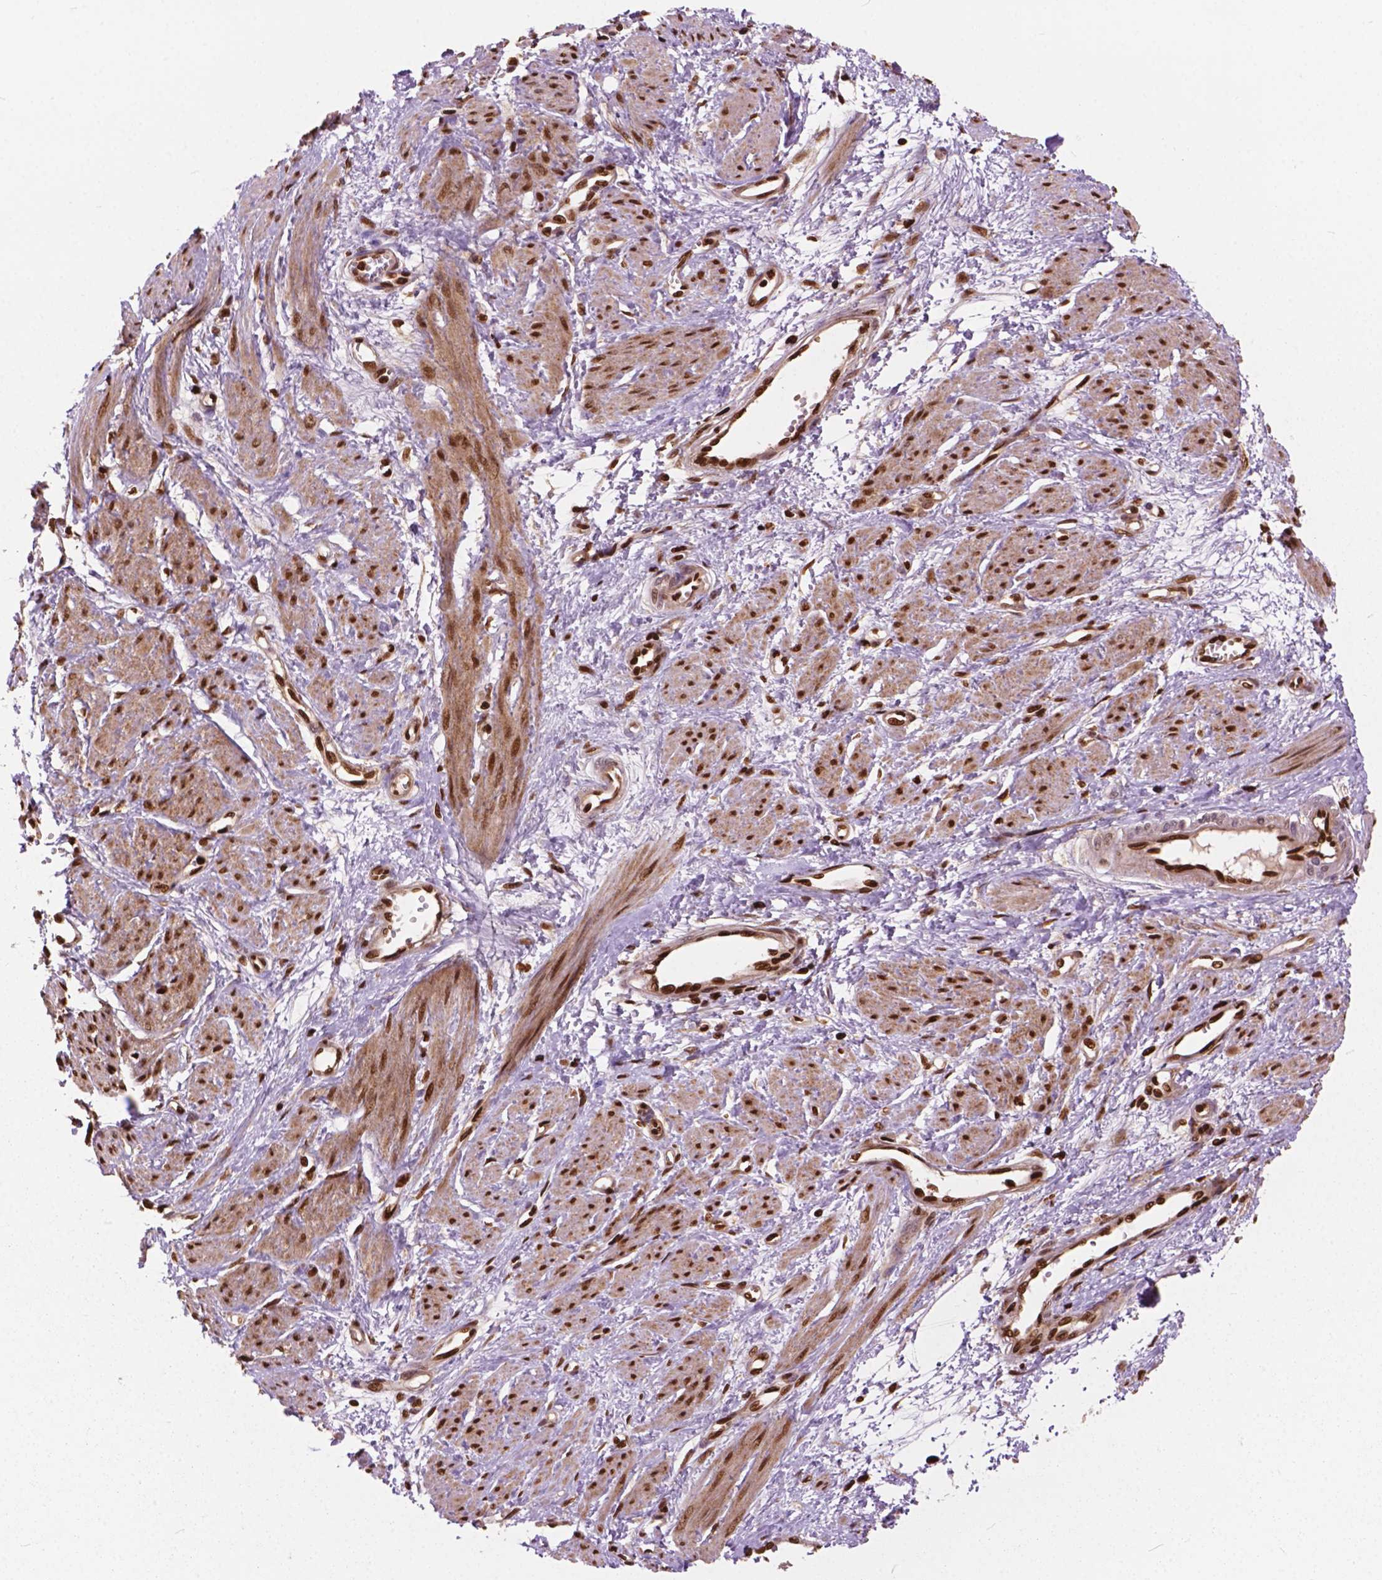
{"staining": {"intensity": "strong", "quantity": ">75%", "location": "nuclear"}, "tissue": "smooth muscle", "cell_type": "Smooth muscle cells", "image_type": "normal", "snomed": [{"axis": "morphology", "description": "Normal tissue, NOS"}, {"axis": "topography", "description": "Smooth muscle"}, {"axis": "topography", "description": "Uterus"}], "caption": "Protein expression analysis of unremarkable smooth muscle displays strong nuclear expression in about >75% of smooth muscle cells. (DAB (3,3'-diaminobenzidine) IHC with brightfield microscopy, high magnification).", "gene": "ANP32A", "patient": {"sex": "female", "age": 39}}